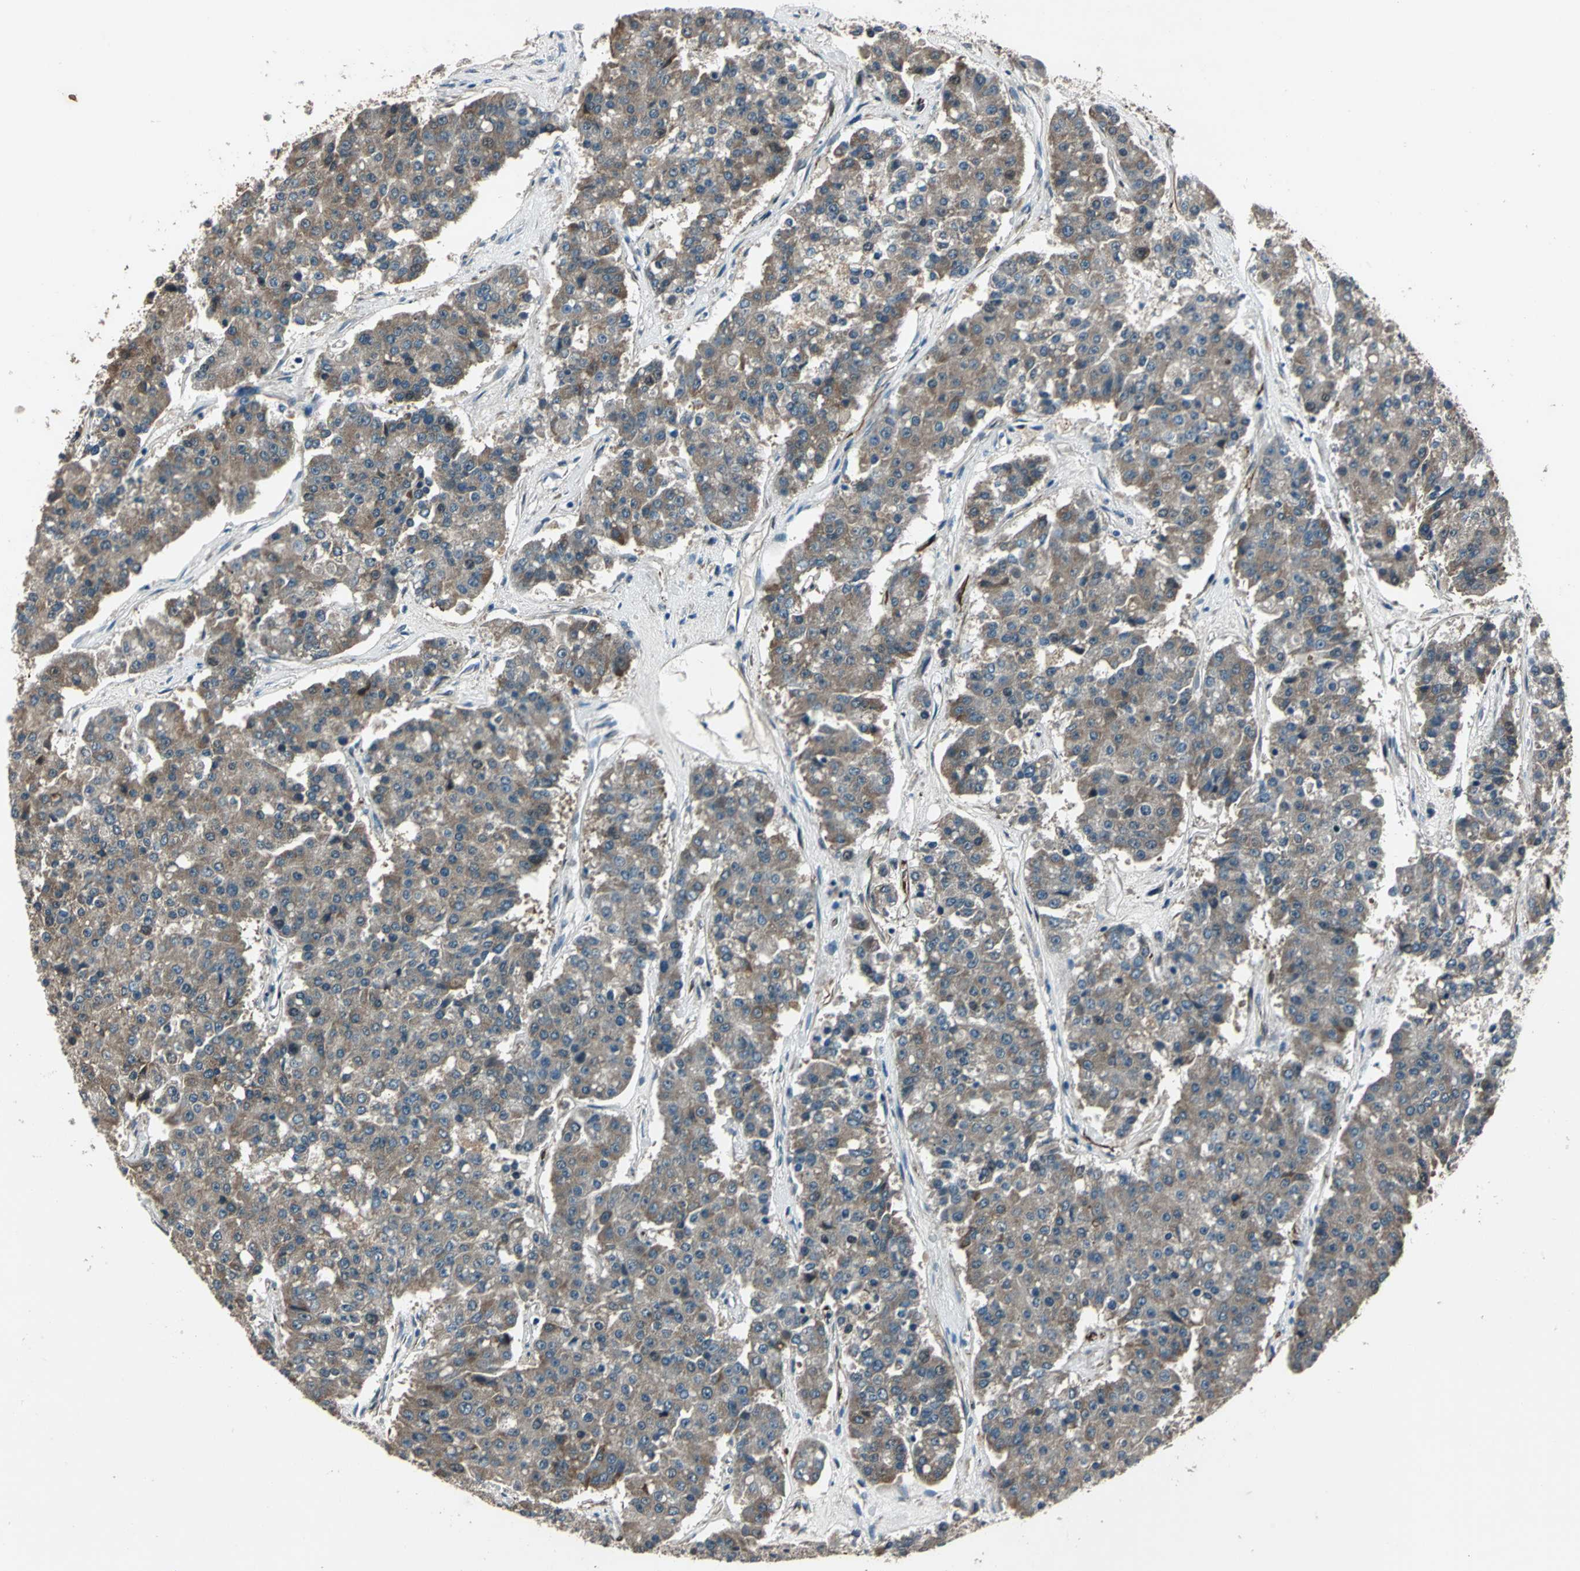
{"staining": {"intensity": "moderate", "quantity": ">75%", "location": "cytoplasmic/membranous"}, "tissue": "pancreatic cancer", "cell_type": "Tumor cells", "image_type": "cancer", "snomed": [{"axis": "morphology", "description": "Adenocarcinoma, NOS"}, {"axis": "topography", "description": "Pancreas"}], "caption": "The micrograph displays staining of pancreatic adenocarcinoma, revealing moderate cytoplasmic/membranous protein positivity (brown color) within tumor cells.", "gene": "EXD2", "patient": {"sex": "male", "age": 50}}